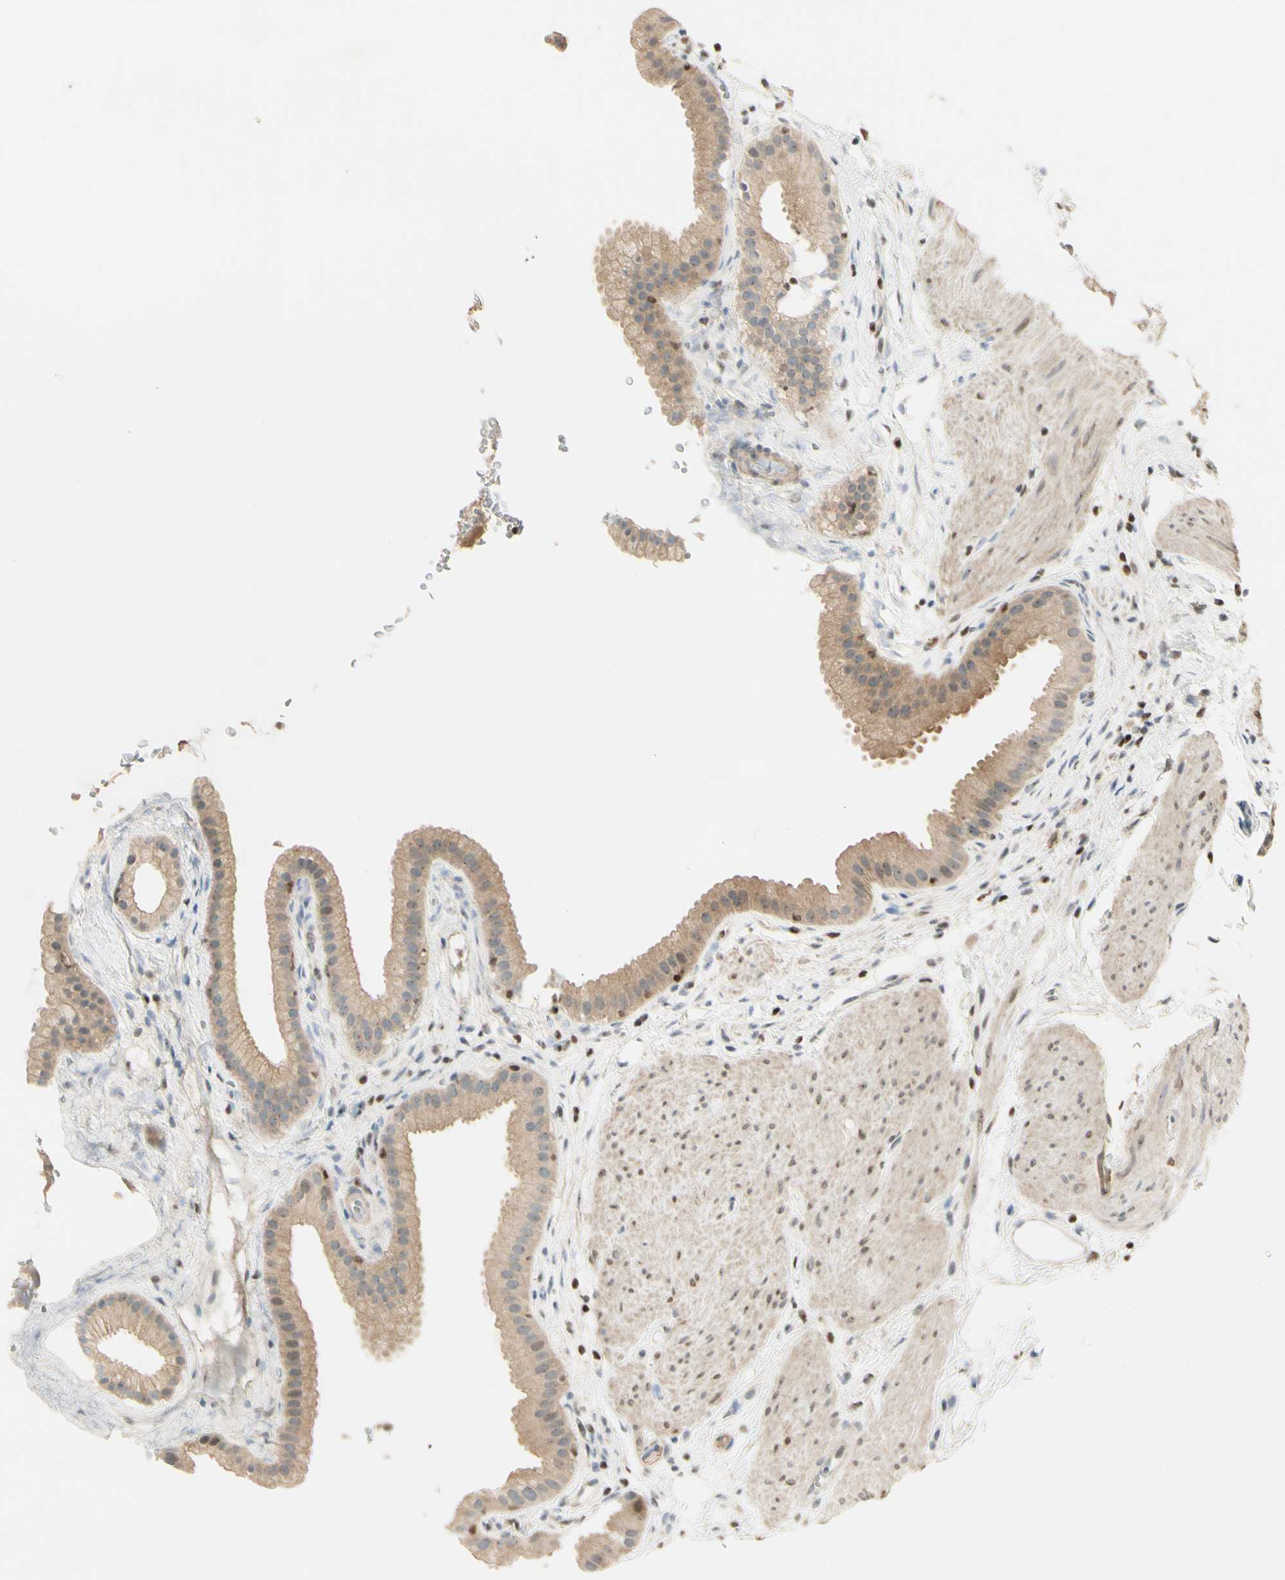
{"staining": {"intensity": "weak", "quantity": ">75%", "location": "cytoplasmic/membranous"}, "tissue": "gallbladder", "cell_type": "Glandular cells", "image_type": "normal", "snomed": [{"axis": "morphology", "description": "Normal tissue, NOS"}, {"axis": "topography", "description": "Gallbladder"}], "caption": "Protein staining of normal gallbladder reveals weak cytoplasmic/membranous positivity in about >75% of glandular cells. (DAB (3,3'-diaminobenzidine) = brown stain, brightfield microscopy at high magnification).", "gene": "NFYA", "patient": {"sex": "female", "age": 64}}